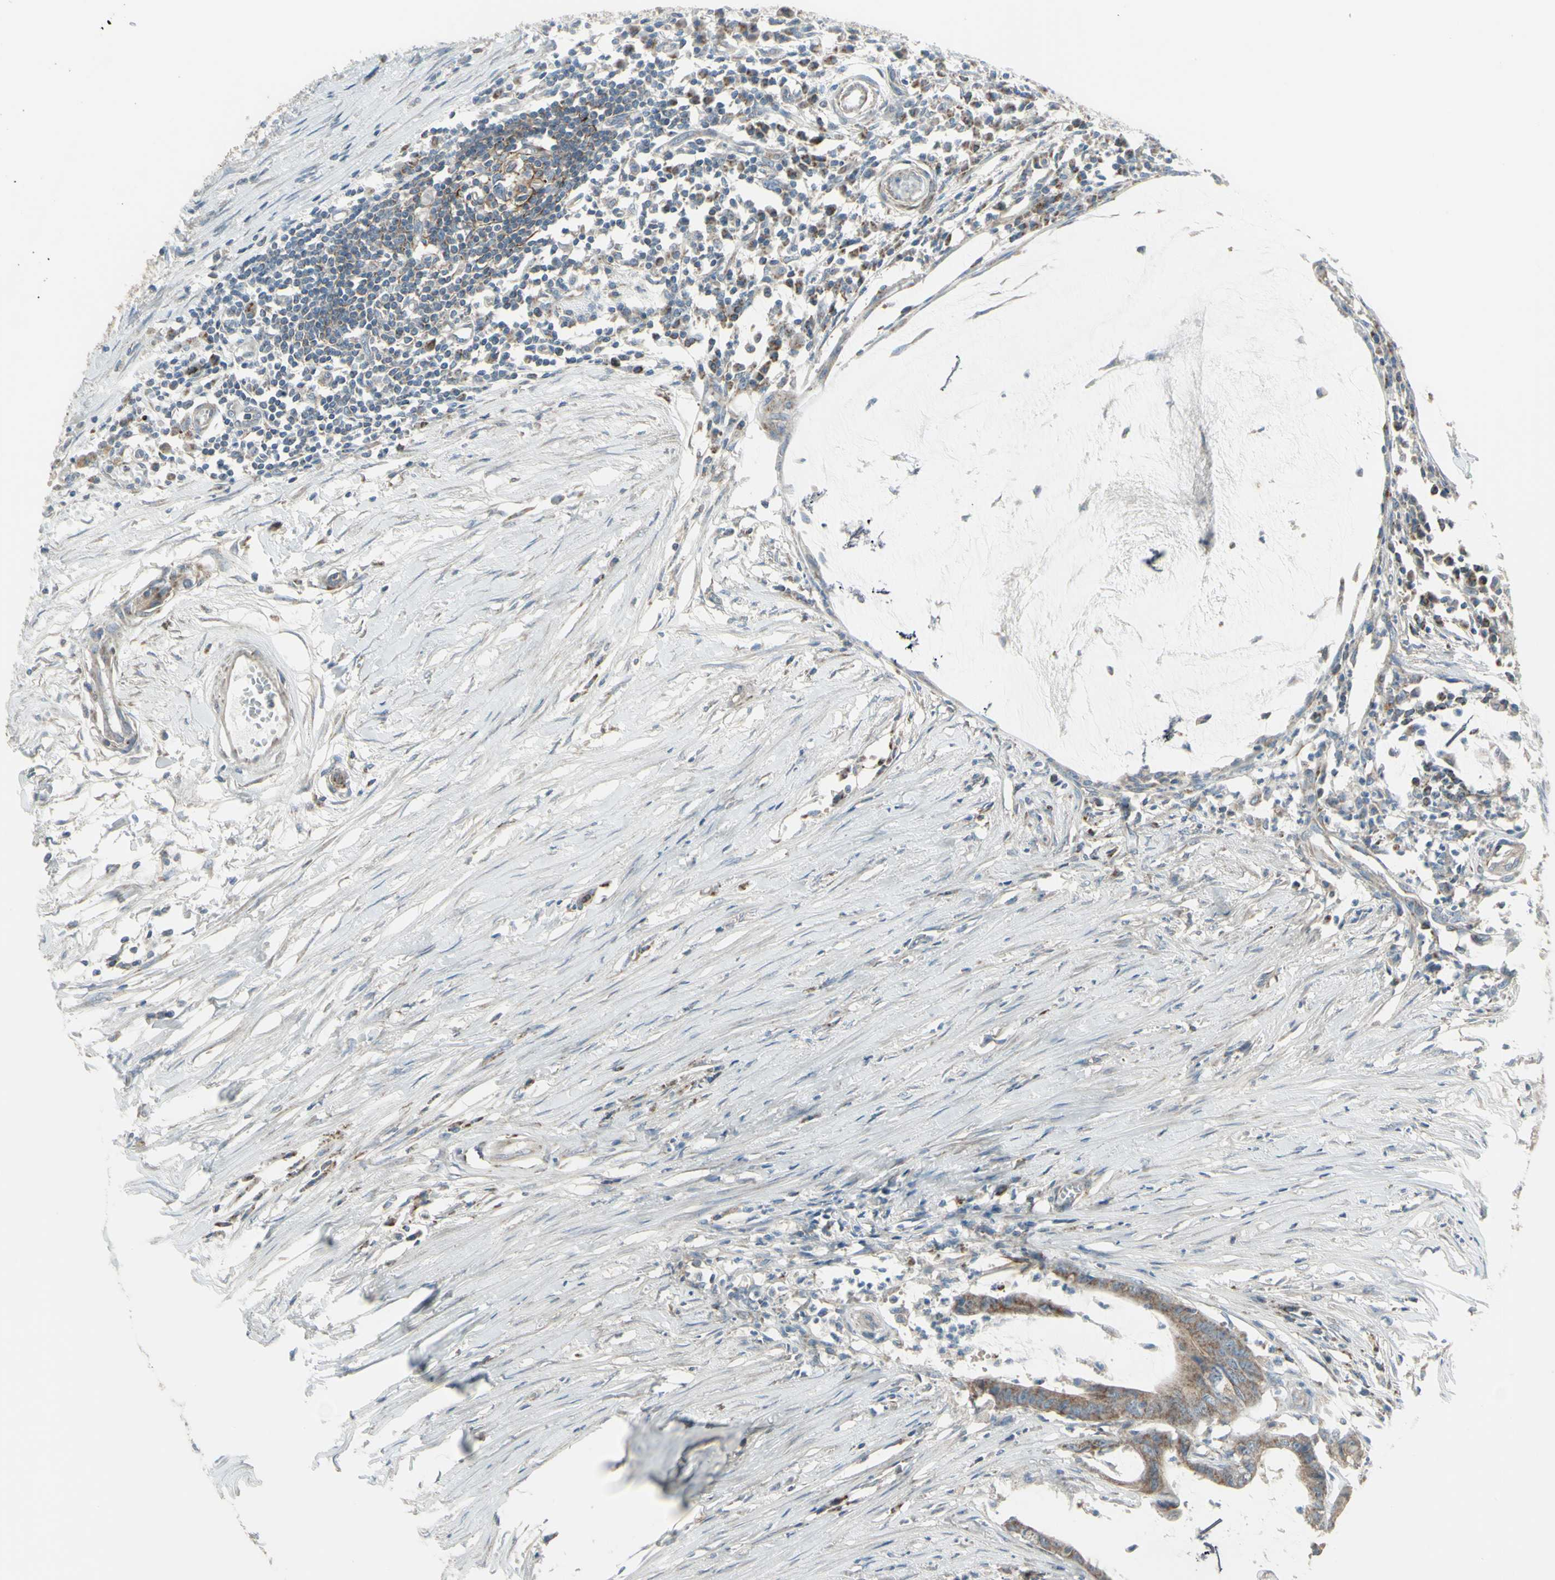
{"staining": {"intensity": "moderate", "quantity": ">75%", "location": "cytoplasmic/membranous"}, "tissue": "colorectal cancer", "cell_type": "Tumor cells", "image_type": "cancer", "snomed": [{"axis": "morphology", "description": "Adenocarcinoma, NOS"}, {"axis": "topography", "description": "Rectum"}], "caption": "Protein staining of colorectal adenocarcinoma tissue displays moderate cytoplasmic/membranous positivity in approximately >75% of tumor cells. (DAB IHC, brown staining for protein, blue staining for nuclei).", "gene": "FAM171B", "patient": {"sex": "female", "age": 66}}